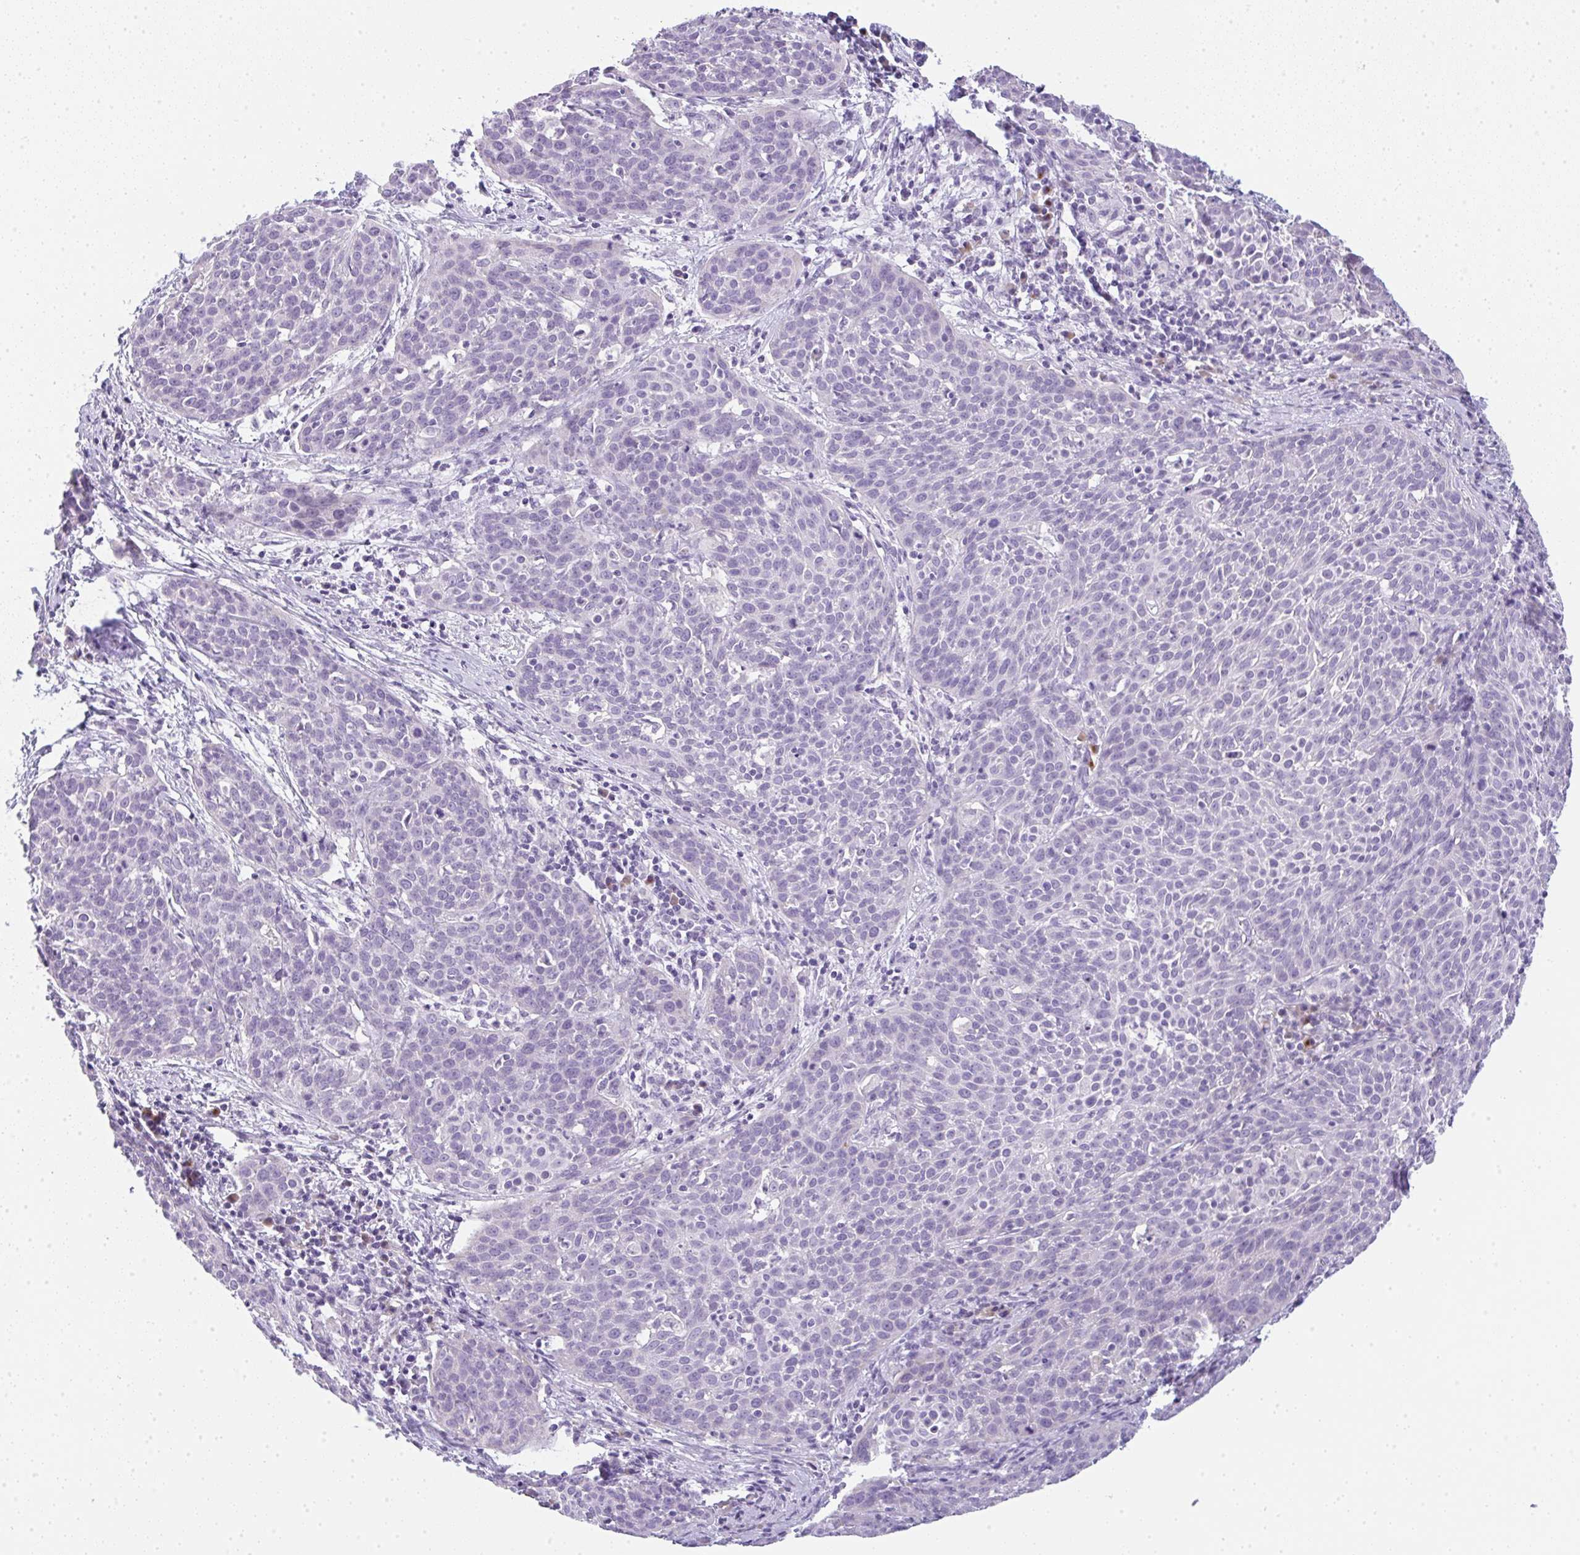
{"staining": {"intensity": "negative", "quantity": "none", "location": "none"}, "tissue": "cervical cancer", "cell_type": "Tumor cells", "image_type": "cancer", "snomed": [{"axis": "morphology", "description": "Squamous cell carcinoma, NOS"}, {"axis": "topography", "description": "Cervix"}], "caption": "A high-resolution micrograph shows IHC staining of cervical squamous cell carcinoma, which shows no significant expression in tumor cells.", "gene": "LPAR4", "patient": {"sex": "female", "age": 38}}